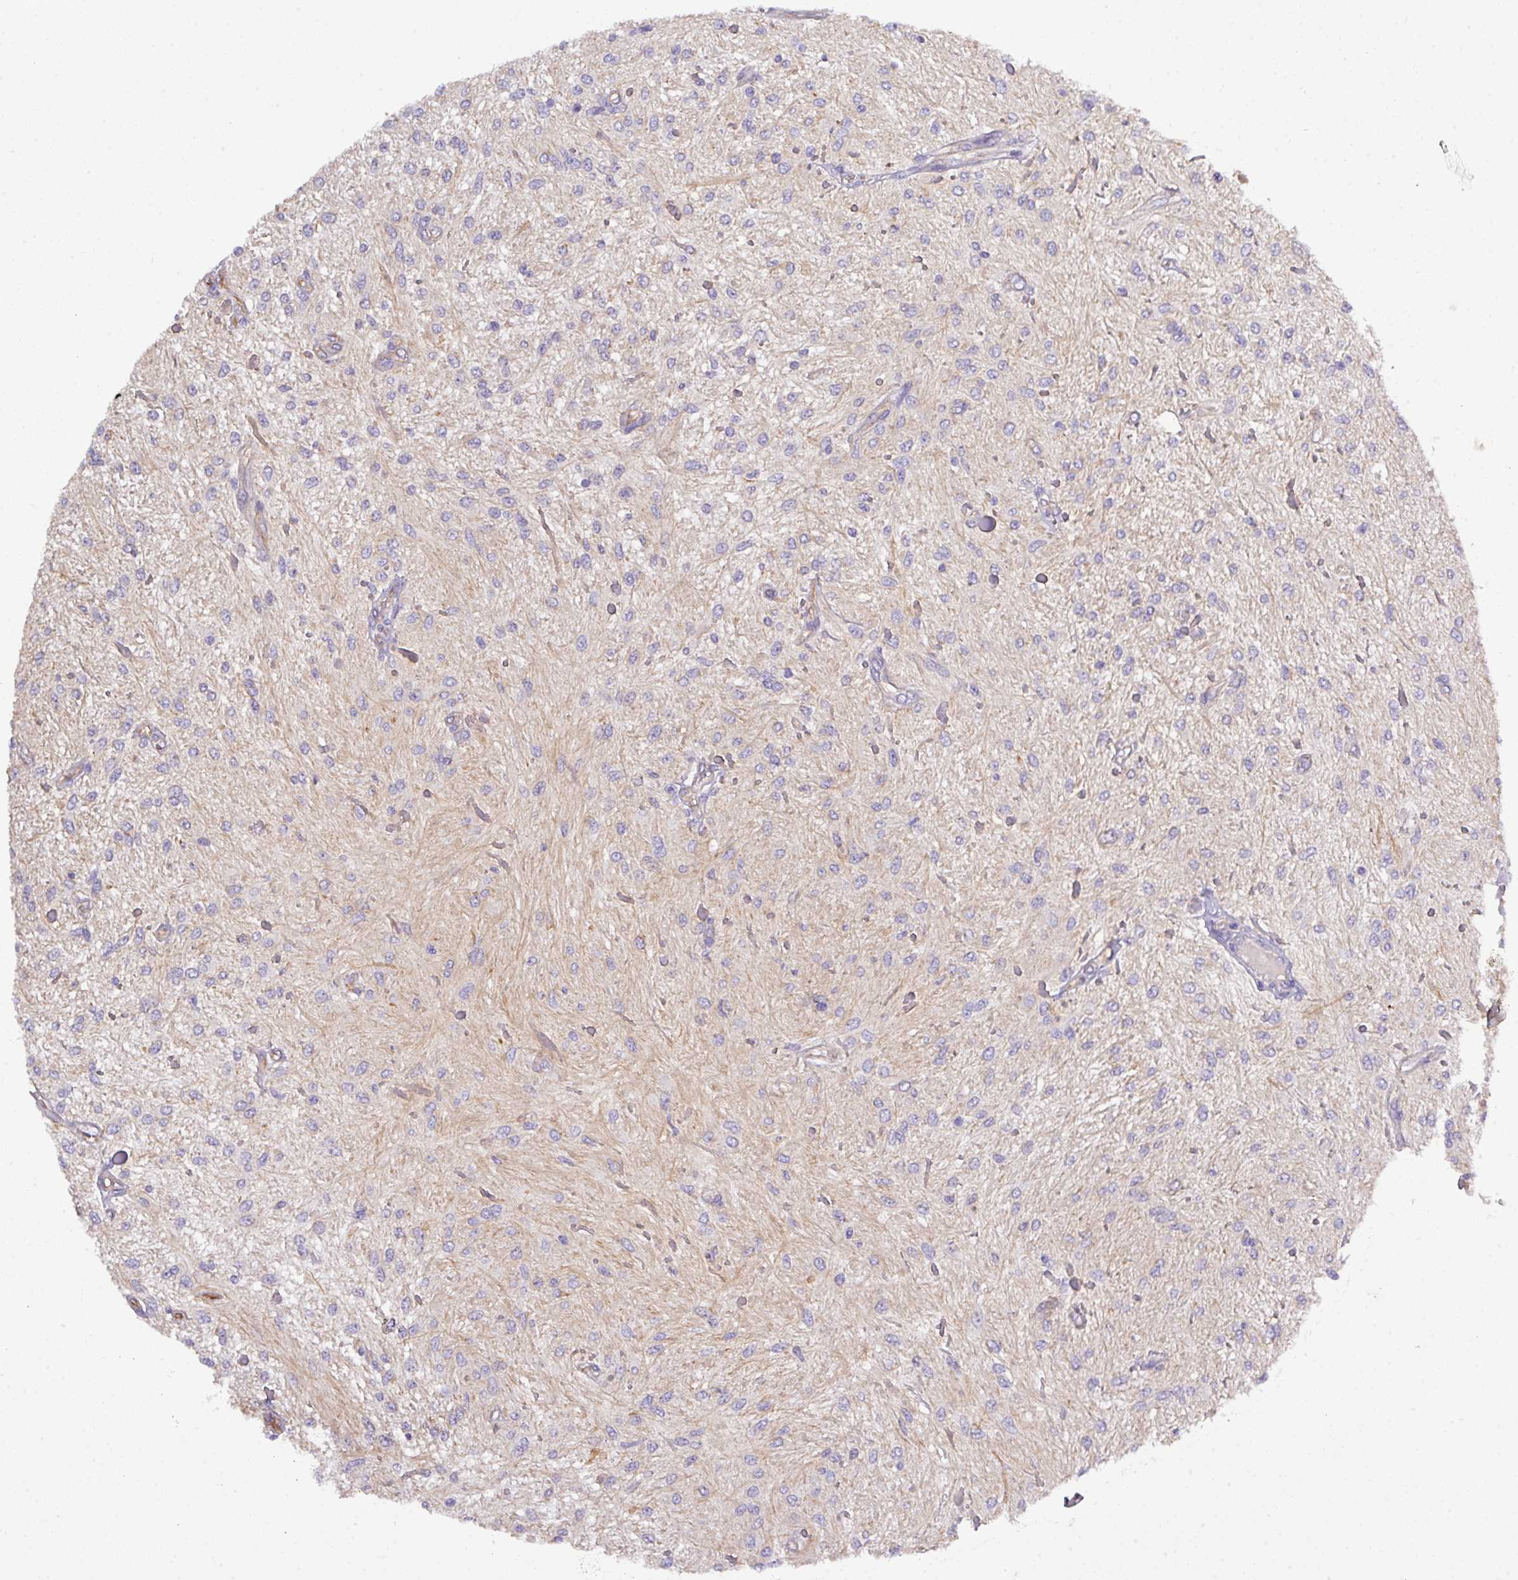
{"staining": {"intensity": "negative", "quantity": "none", "location": "none"}, "tissue": "glioma", "cell_type": "Tumor cells", "image_type": "cancer", "snomed": [{"axis": "morphology", "description": "Glioma, malignant, Low grade"}, {"axis": "topography", "description": "Cerebellum"}], "caption": "Immunohistochemical staining of glioma reveals no significant staining in tumor cells.", "gene": "PARD6A", "patient": {"sex": "female", "age": 14}}